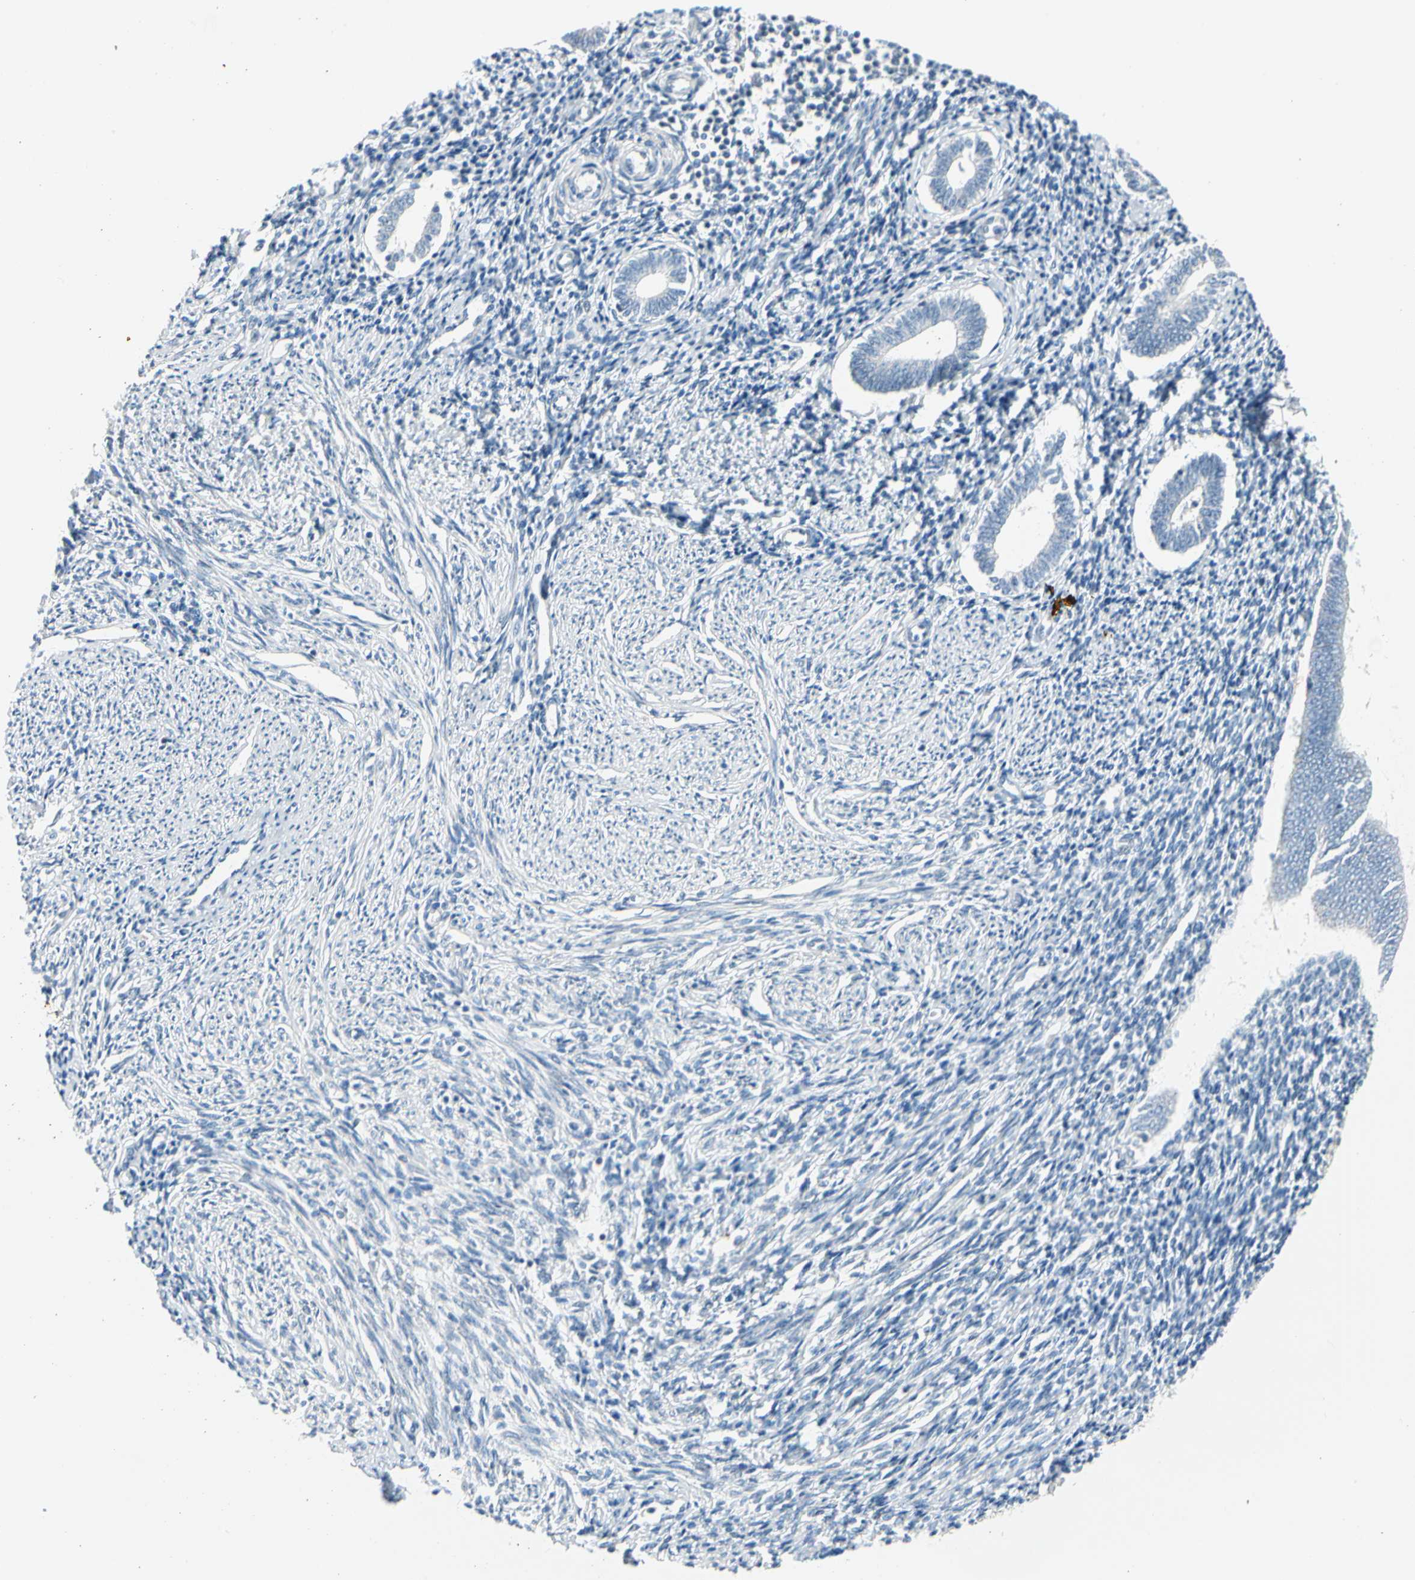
{"staining": {"intensity": "negative", "quantity": "none", "location": "none"}, "tissue": "endometrium", "cell_type": "Cells in endometrial stroma", "image_type": "normal", "snomed": [{"axis": "morphology", "description": "Normal tissue, NOS"}, {"axis": "topography", "description": "Endometrium"}], "caption": "Image shows no protein expression in cells in endometrial stroma of benign endometrium. Nuclei are stained in blue.", "gene": "STK40", "patient": {"sex": "female", "age": 52}}